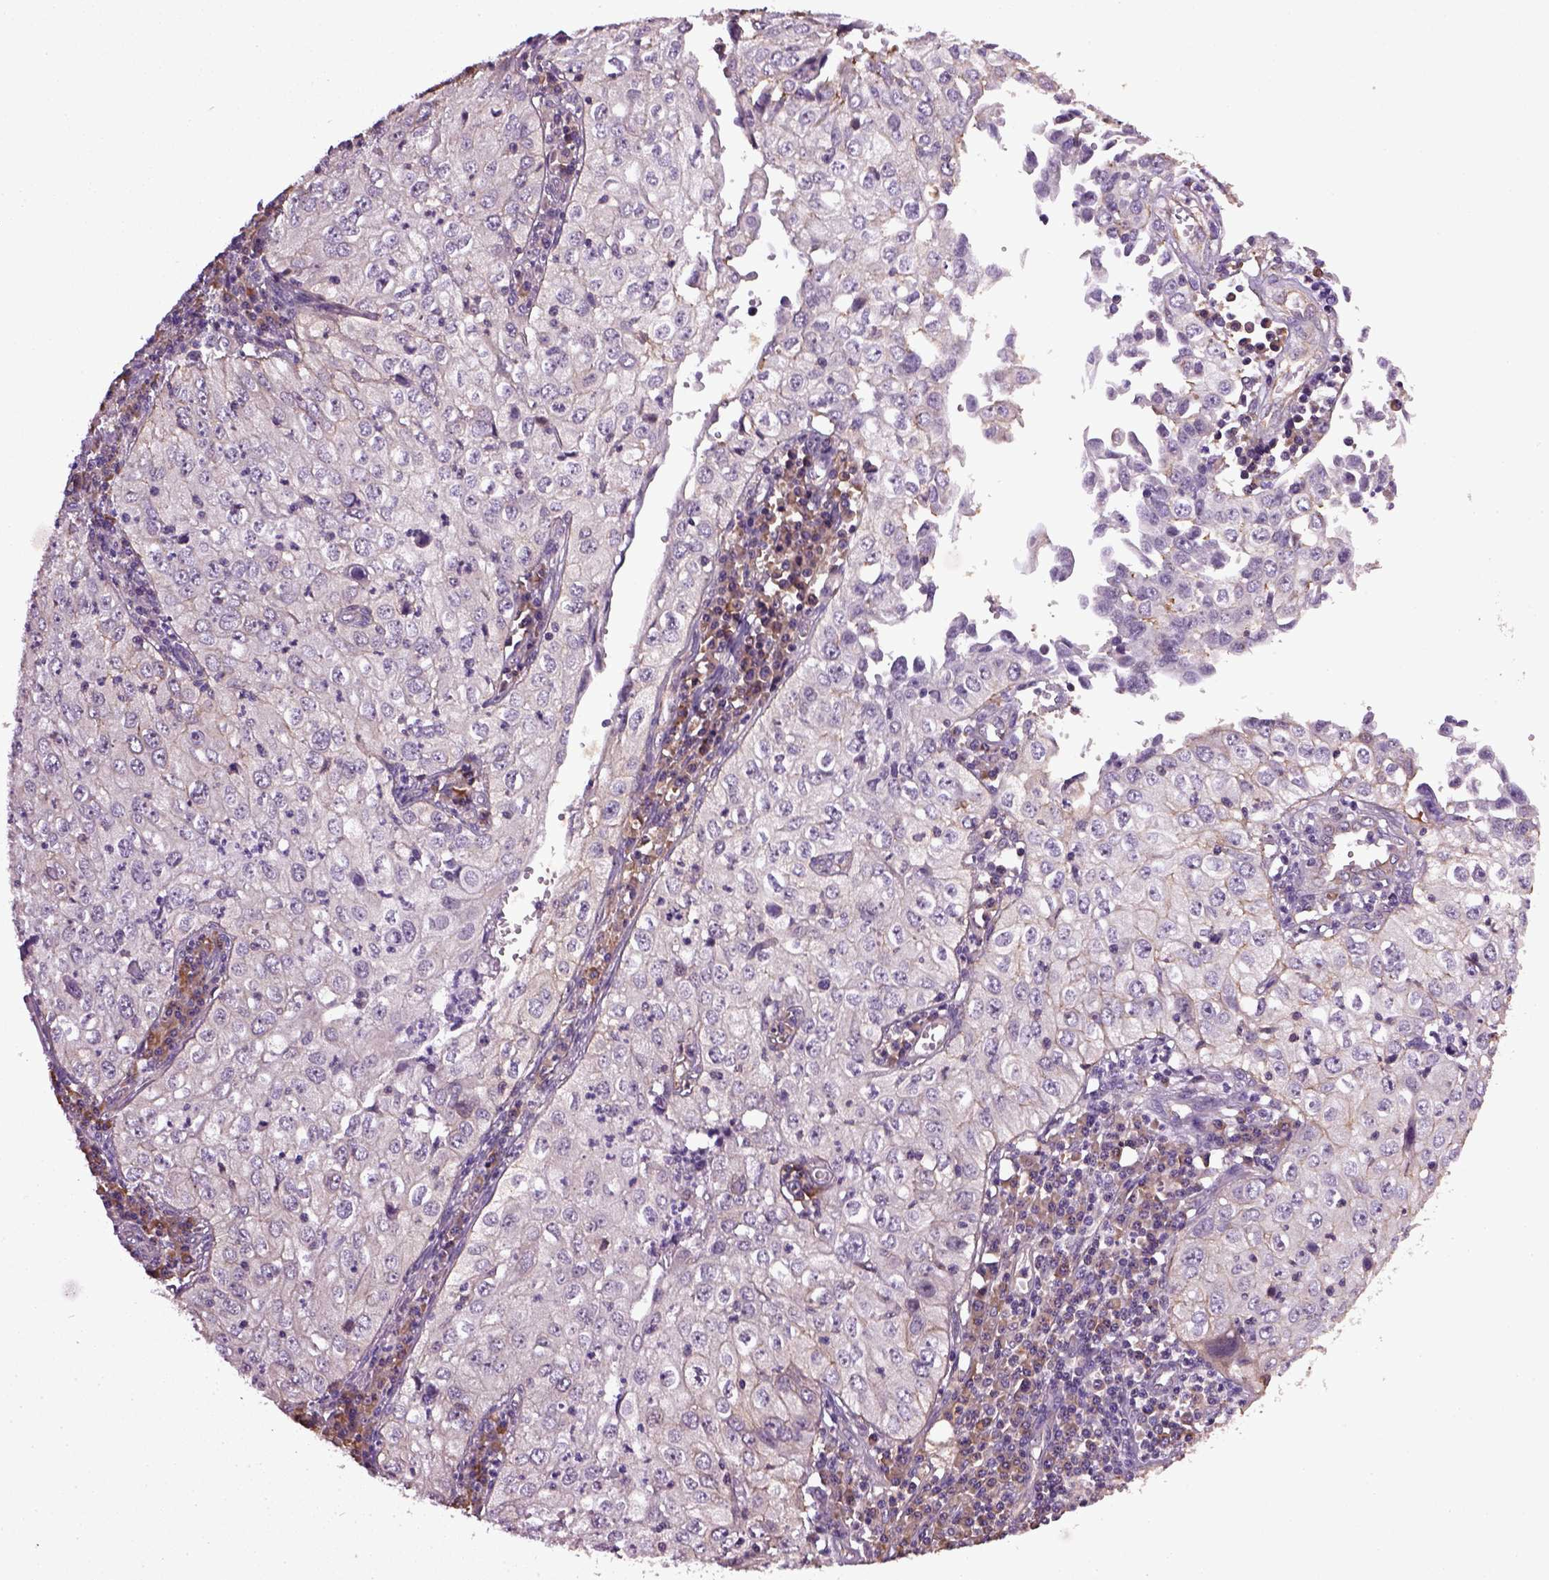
{"staining": {"intensity": "negative", "quantity": "none", "location": "none"}, "tissue": "cervical cancer", "cell_type": "Tumor cells", "image_type": "cancer", "snomed": [{"axis": "morphology", "description": "Squamous cell carcinoma, NOS"}, {"axis": "topography", "description": "Cervix"}], "caption": "Immunohistochemical staining of human cervical cancer demonstrates no significant staining in tumor cells.", "gene": "TPRG1", "patient": {"sex": "female", "age": 24}}